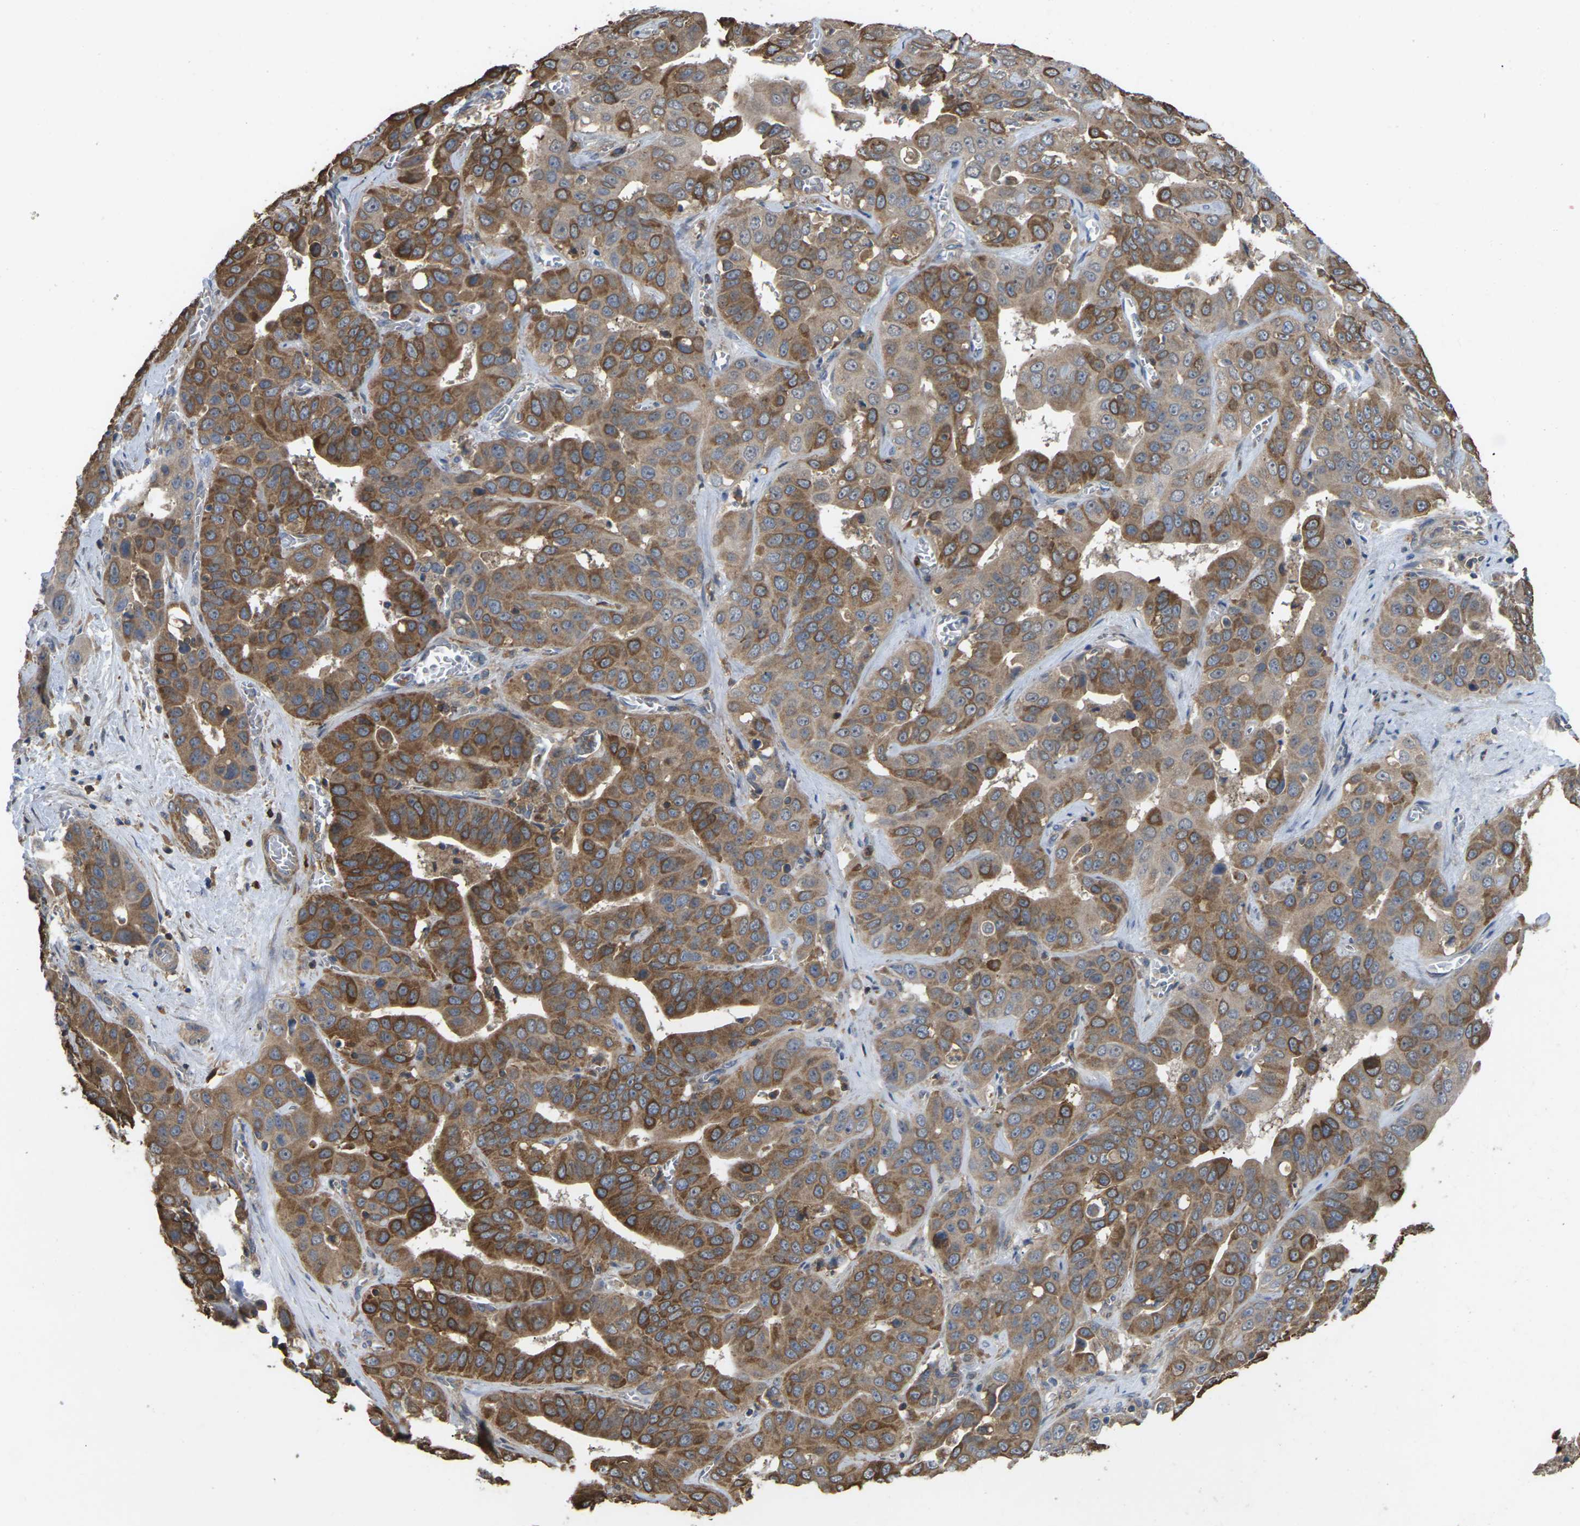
{"staining": {"intensity": "moderate", "quantity": ">75%", "location": "cytoplasmic/membranous"}, "tissue": "liver cancer", "cell_type": "Tumor cells", "image_type": "cancer", "snomed": [{"axis": "morphology", "description": "Cholangiocarcinoma"}, {"axis": "topography", "description": "Liver"}], "caption": "Liver cancer (cholangiocarcinoma) stained with a protein marker reveals moderate staining in tumor cells.", "gene": "TIAM1", "patient": {"sex": "female", "age": 52}}